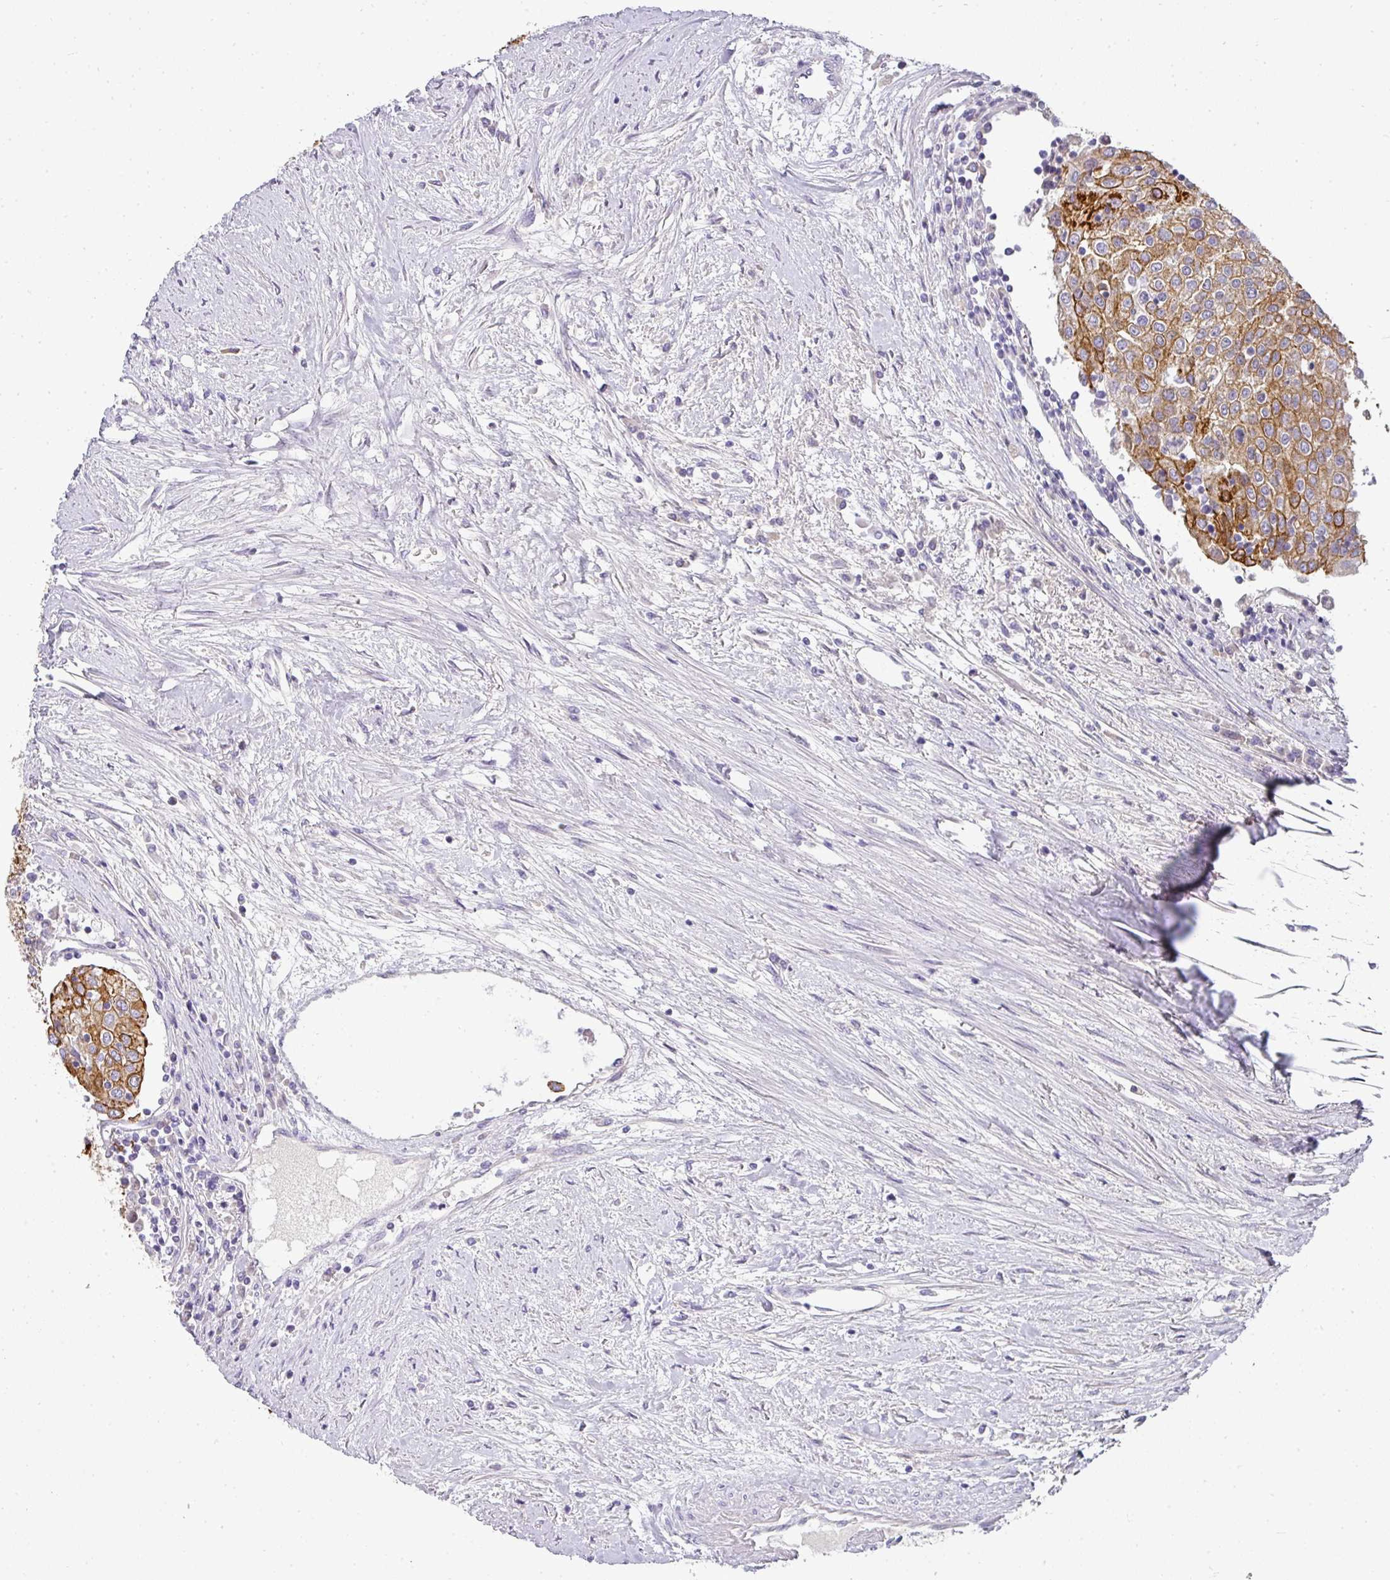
{"staining": {"intensity": "strong", "quantity": ">75%", "location": "cytoplasmic/membranous"}, "tissue": "urothelial cancer", "cell_type": "Tumor cells", "image_type": "cancer", "snomed": [{"axis": "morphology", "description": "Urothelial carcinoma, High grade"}, {"axis": "topography", "description": "Urinary bladder"}], "caption": "Strong cytoplasmic/membranous protein expression is seen in about >75% of tumor cells in urothelial cancer. Immunohistochemistry (ihc) stains the protein in brown and the nuclei are stained blue.", "gene": "ASXL3", "patient": {"sex": "female", "age": 85}}